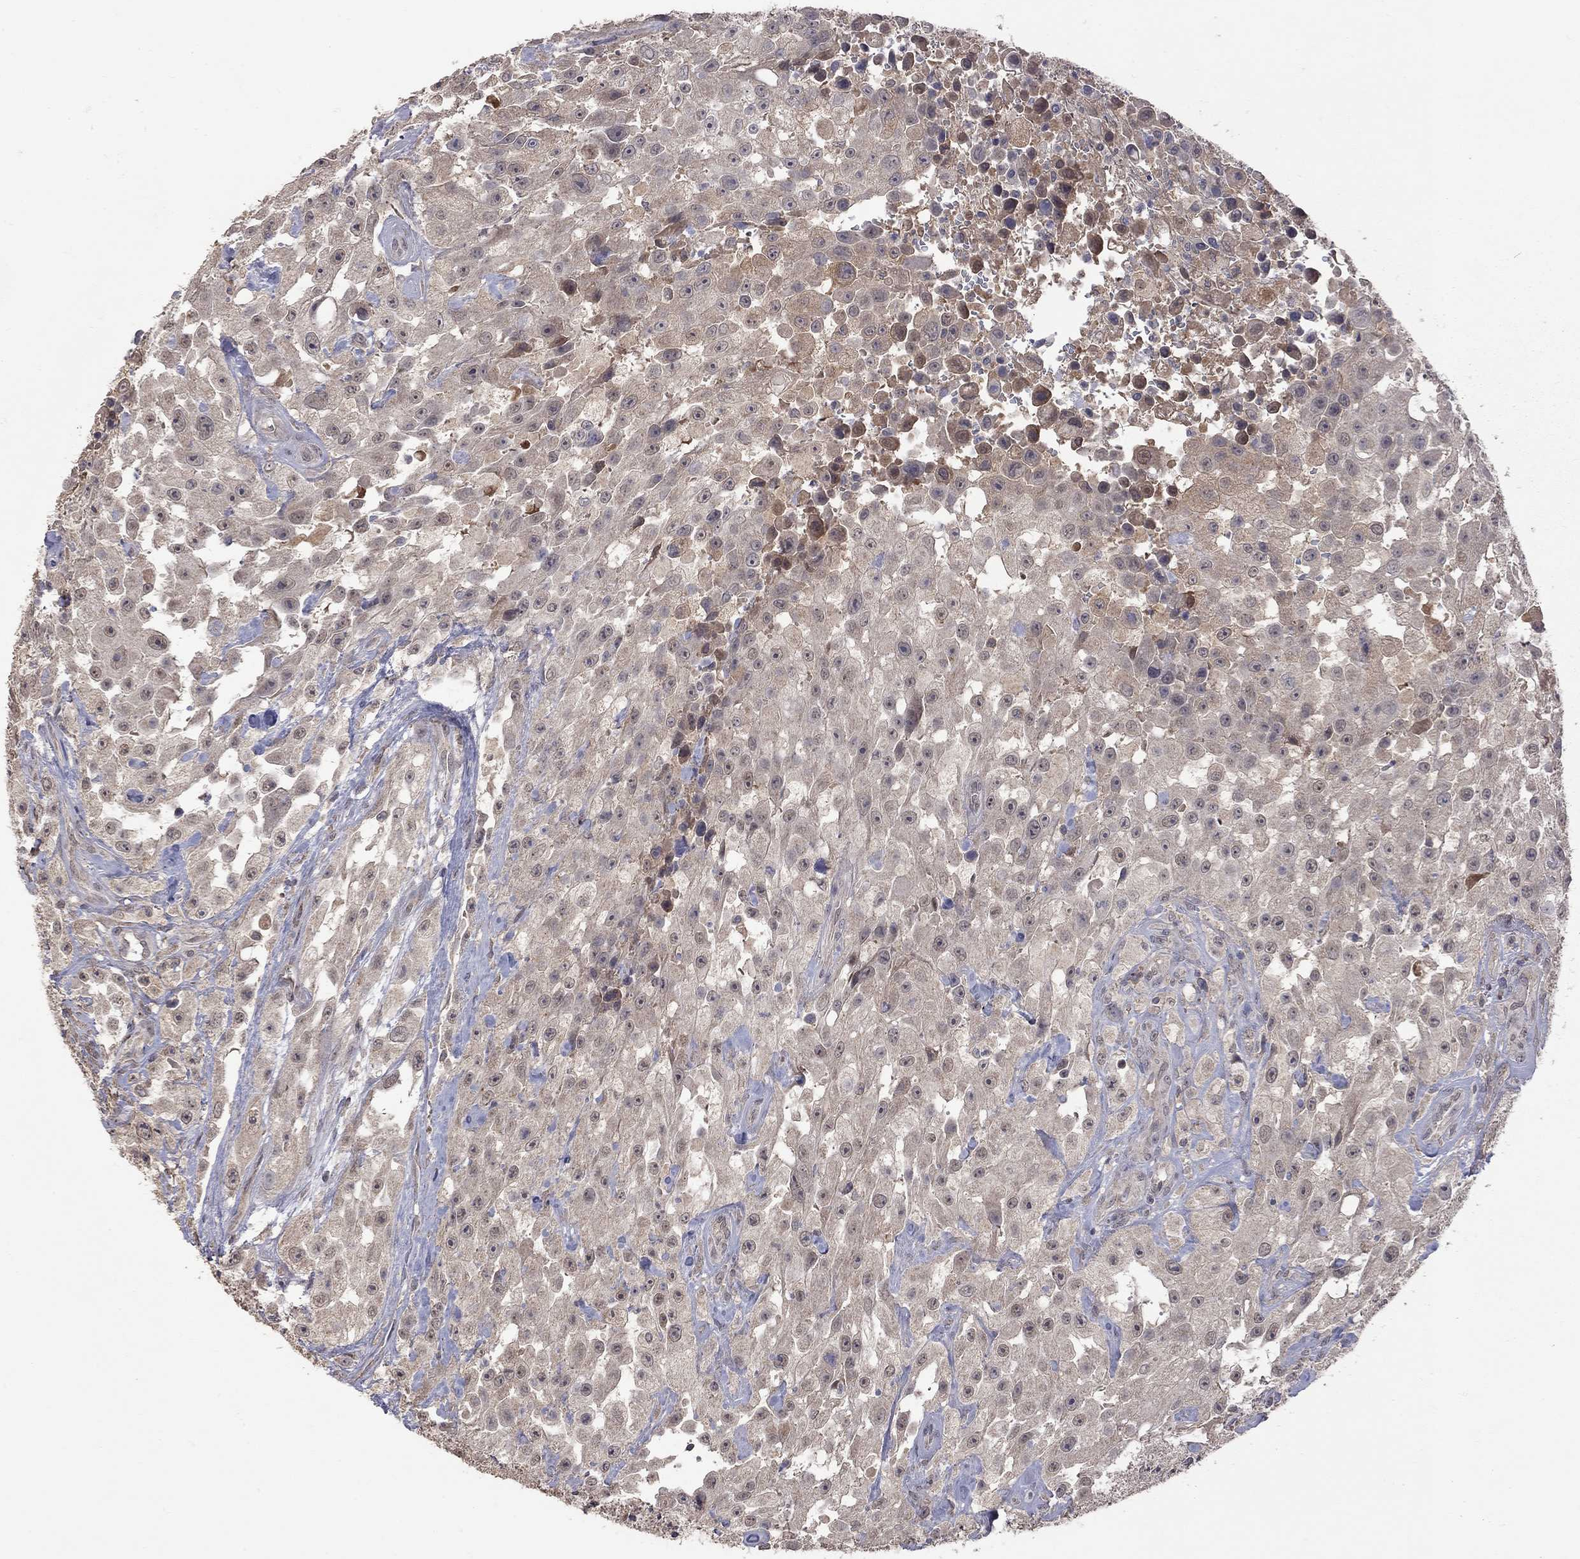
{"staining": {"intensity": "weak", "quantity": ">75%", "location": "cytoplasmic/membranous"}, "tissue": "urothelial cancer", "cell_type": "Tumor cells", "image_type": "cancer", "snomed": [{"axis": "morphology", "description": "Urothelial carcinoma, High grade"}, {"axis": "topography", "description": "Urinary bladder"}], "caption": "Weak cytoplasmic/membranous positivity for a protein is identified in about >75% of tumor cells of high-grade urothelial carcinoma using IHC.", "gene": "HTR6", "patient": {"sex": "male", "age": 79}}